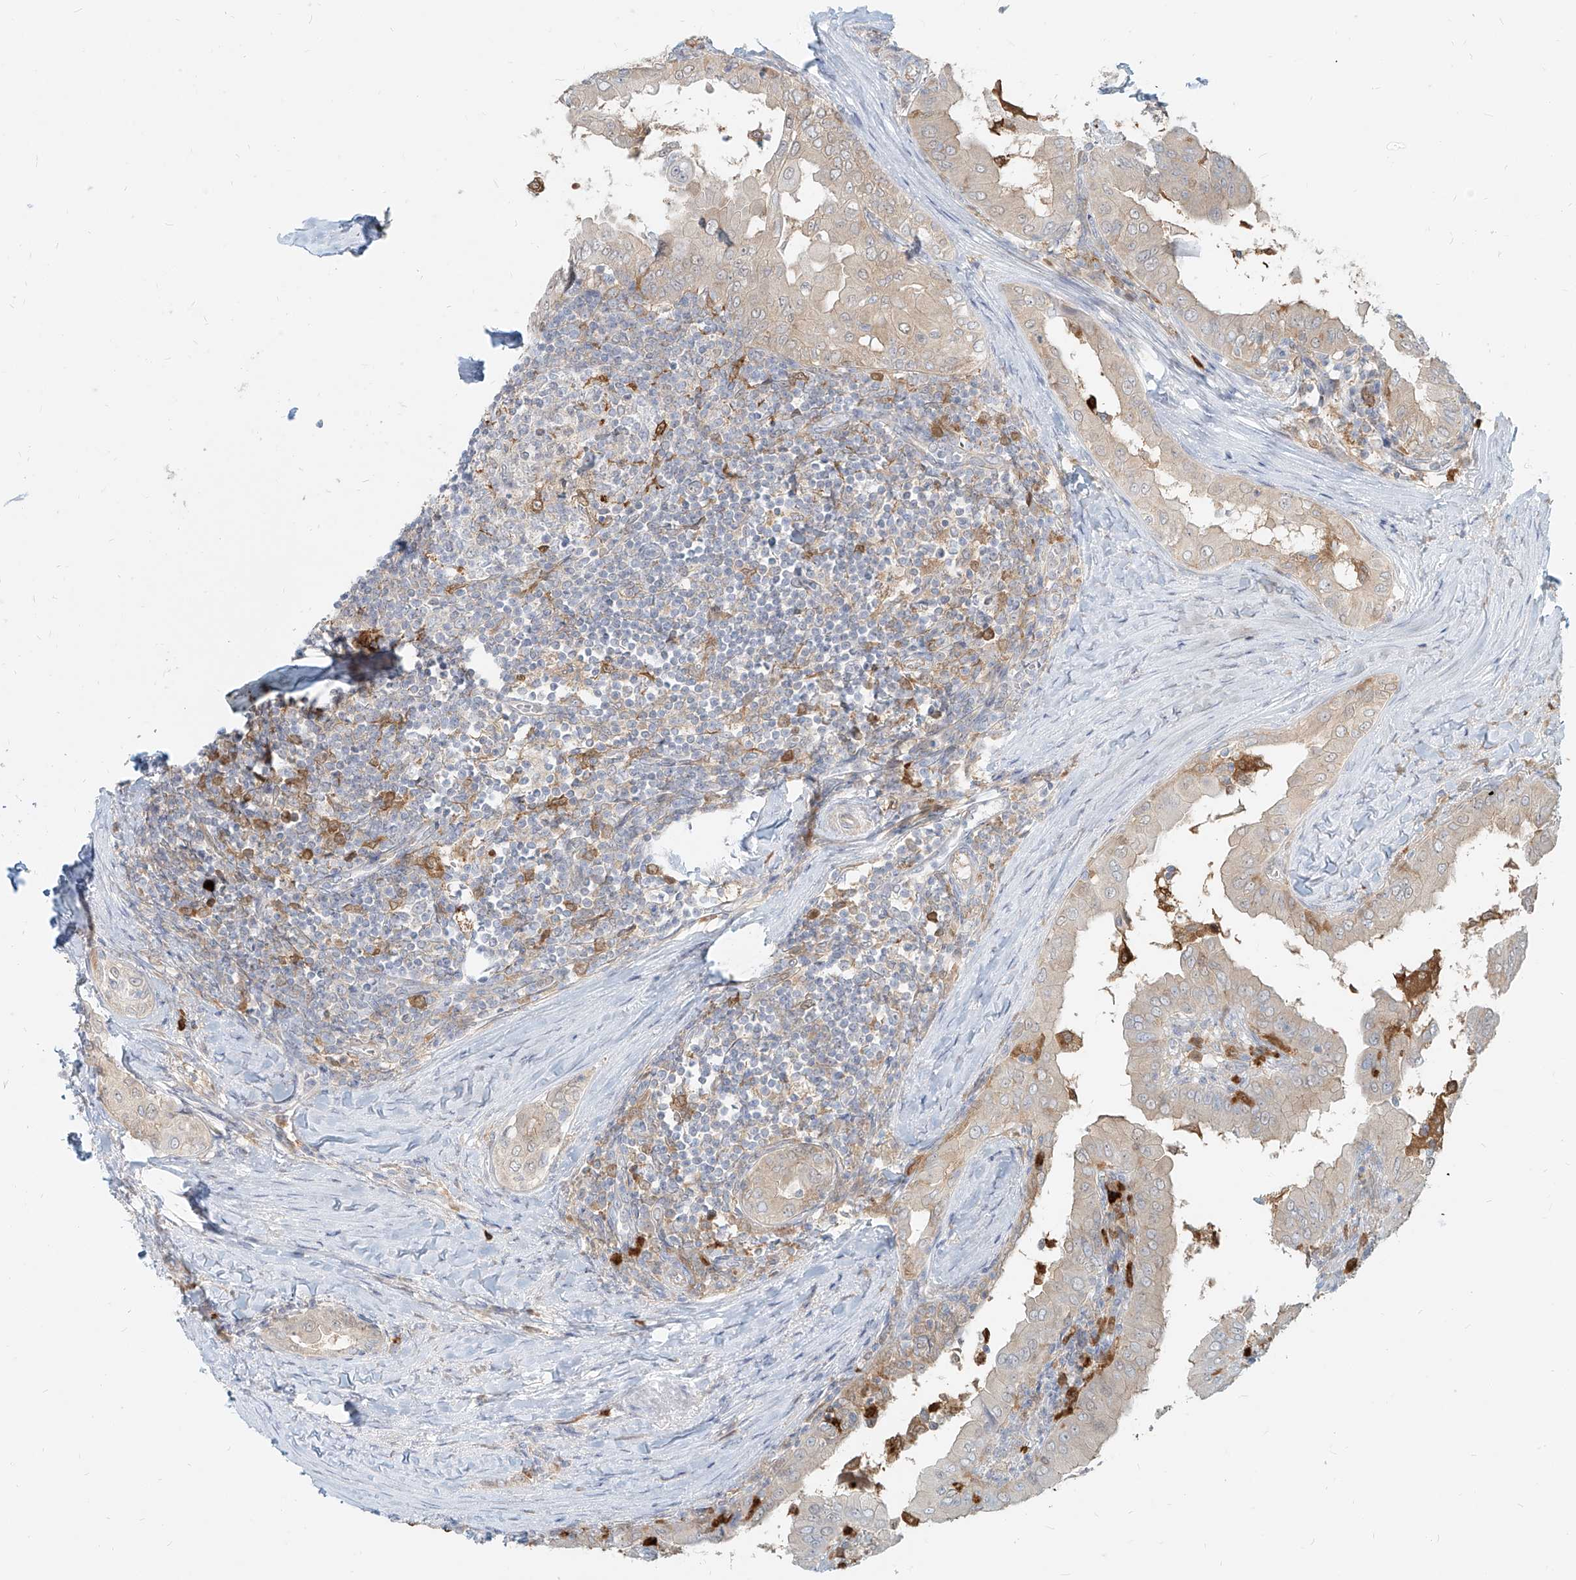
{"staining": {"intensity": "weak", "quantity": "<25%", "location": "cytoplasmic/membranous"}, "tissue": "thyroid cancer", "cell_type": "Tumor cells", "image_type": "cancer", "snomed": [{"axis": "morphology", "description": "Papillary adenocarcinoma, NOS"}, {"axis": "topography", "description": "Thyroid gland"}], "caption": "Tumor cells are negative for protein expression in human papillary adenocarcinoma (thyroid).", "gene": "PGD", "patient": {"sex": "male", "age": 33}}